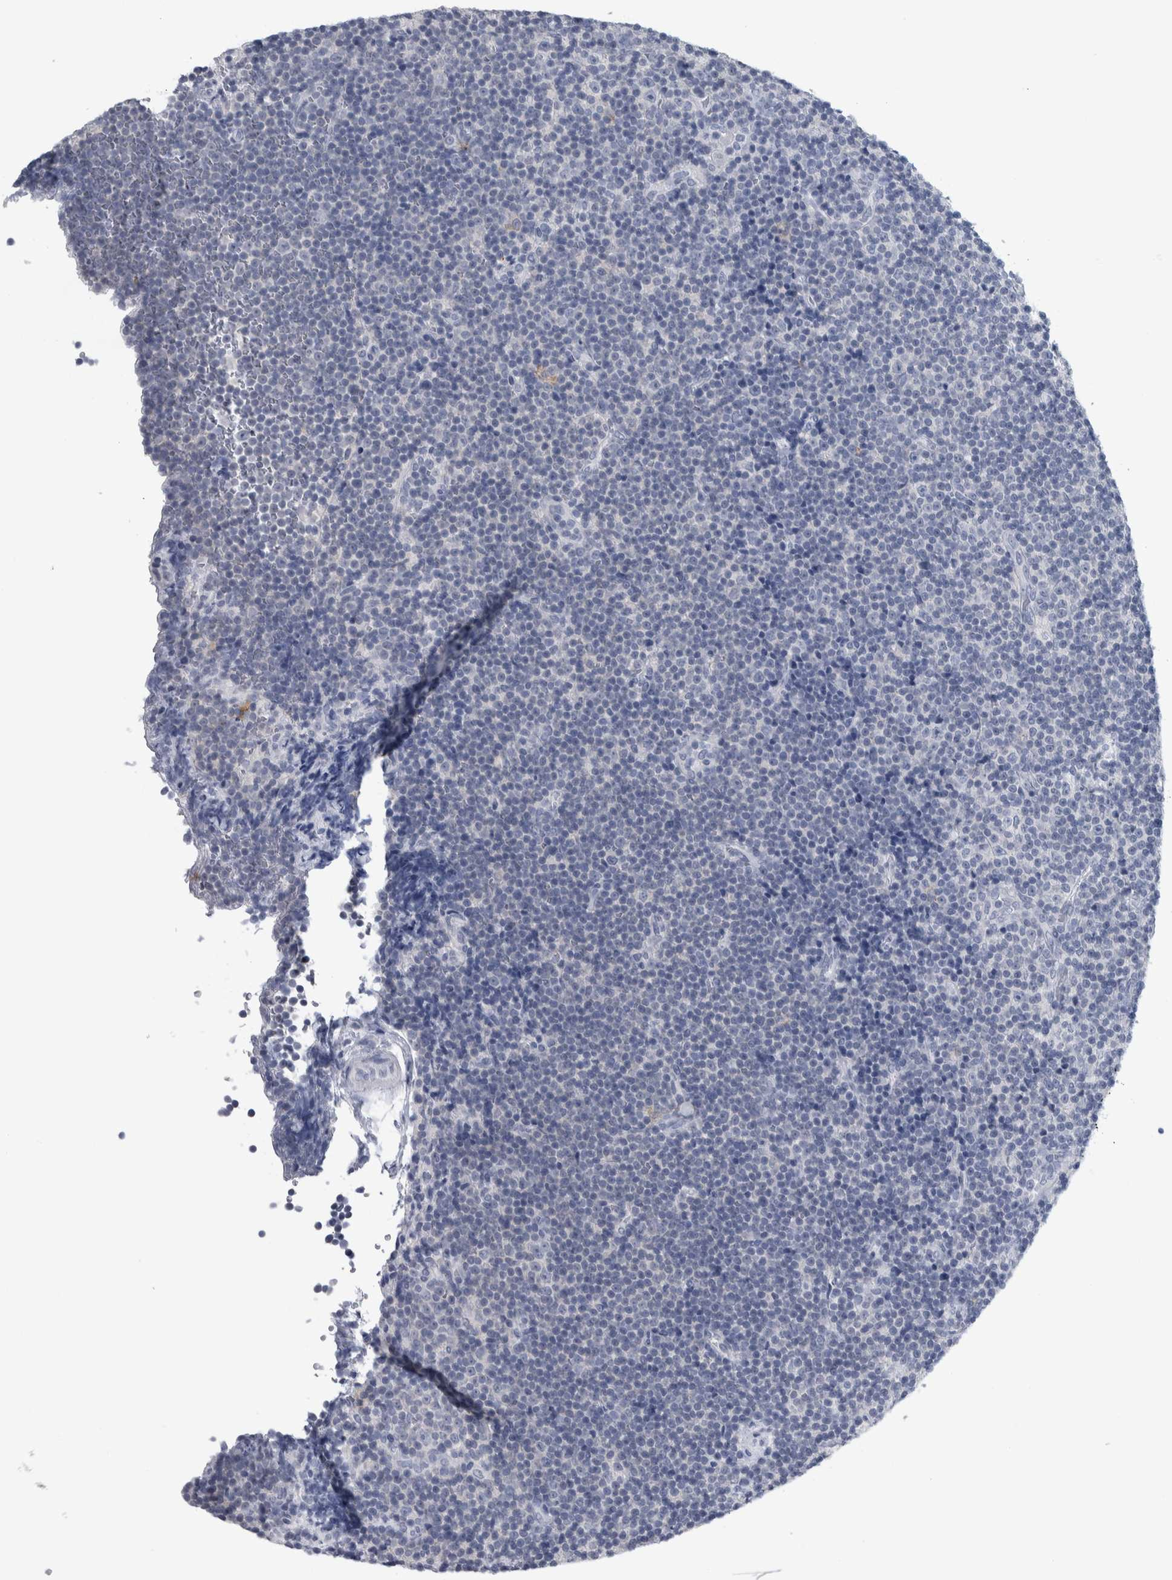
{"staining": {"intensity": "negative", "quantity": "none", "location": "none"}, "tissue": "lymphoma", "cell_type": "Tumor cells", "image_type": "cancer", "snomed": [{"axis": "morphology", "description": "Malignant lymphoma, non-Hodgkin's type, Low grade"}, {"axis": "topography", "description": "Lymph node"}], "caption": "Immunohistochemistry (IHC) of human malignant lymphoma, non-Hodgkin's type (low-grade) shows no expression in tumor cells.", "gene": "CDH17", "patient": {"sex": "female", "age": 67}}